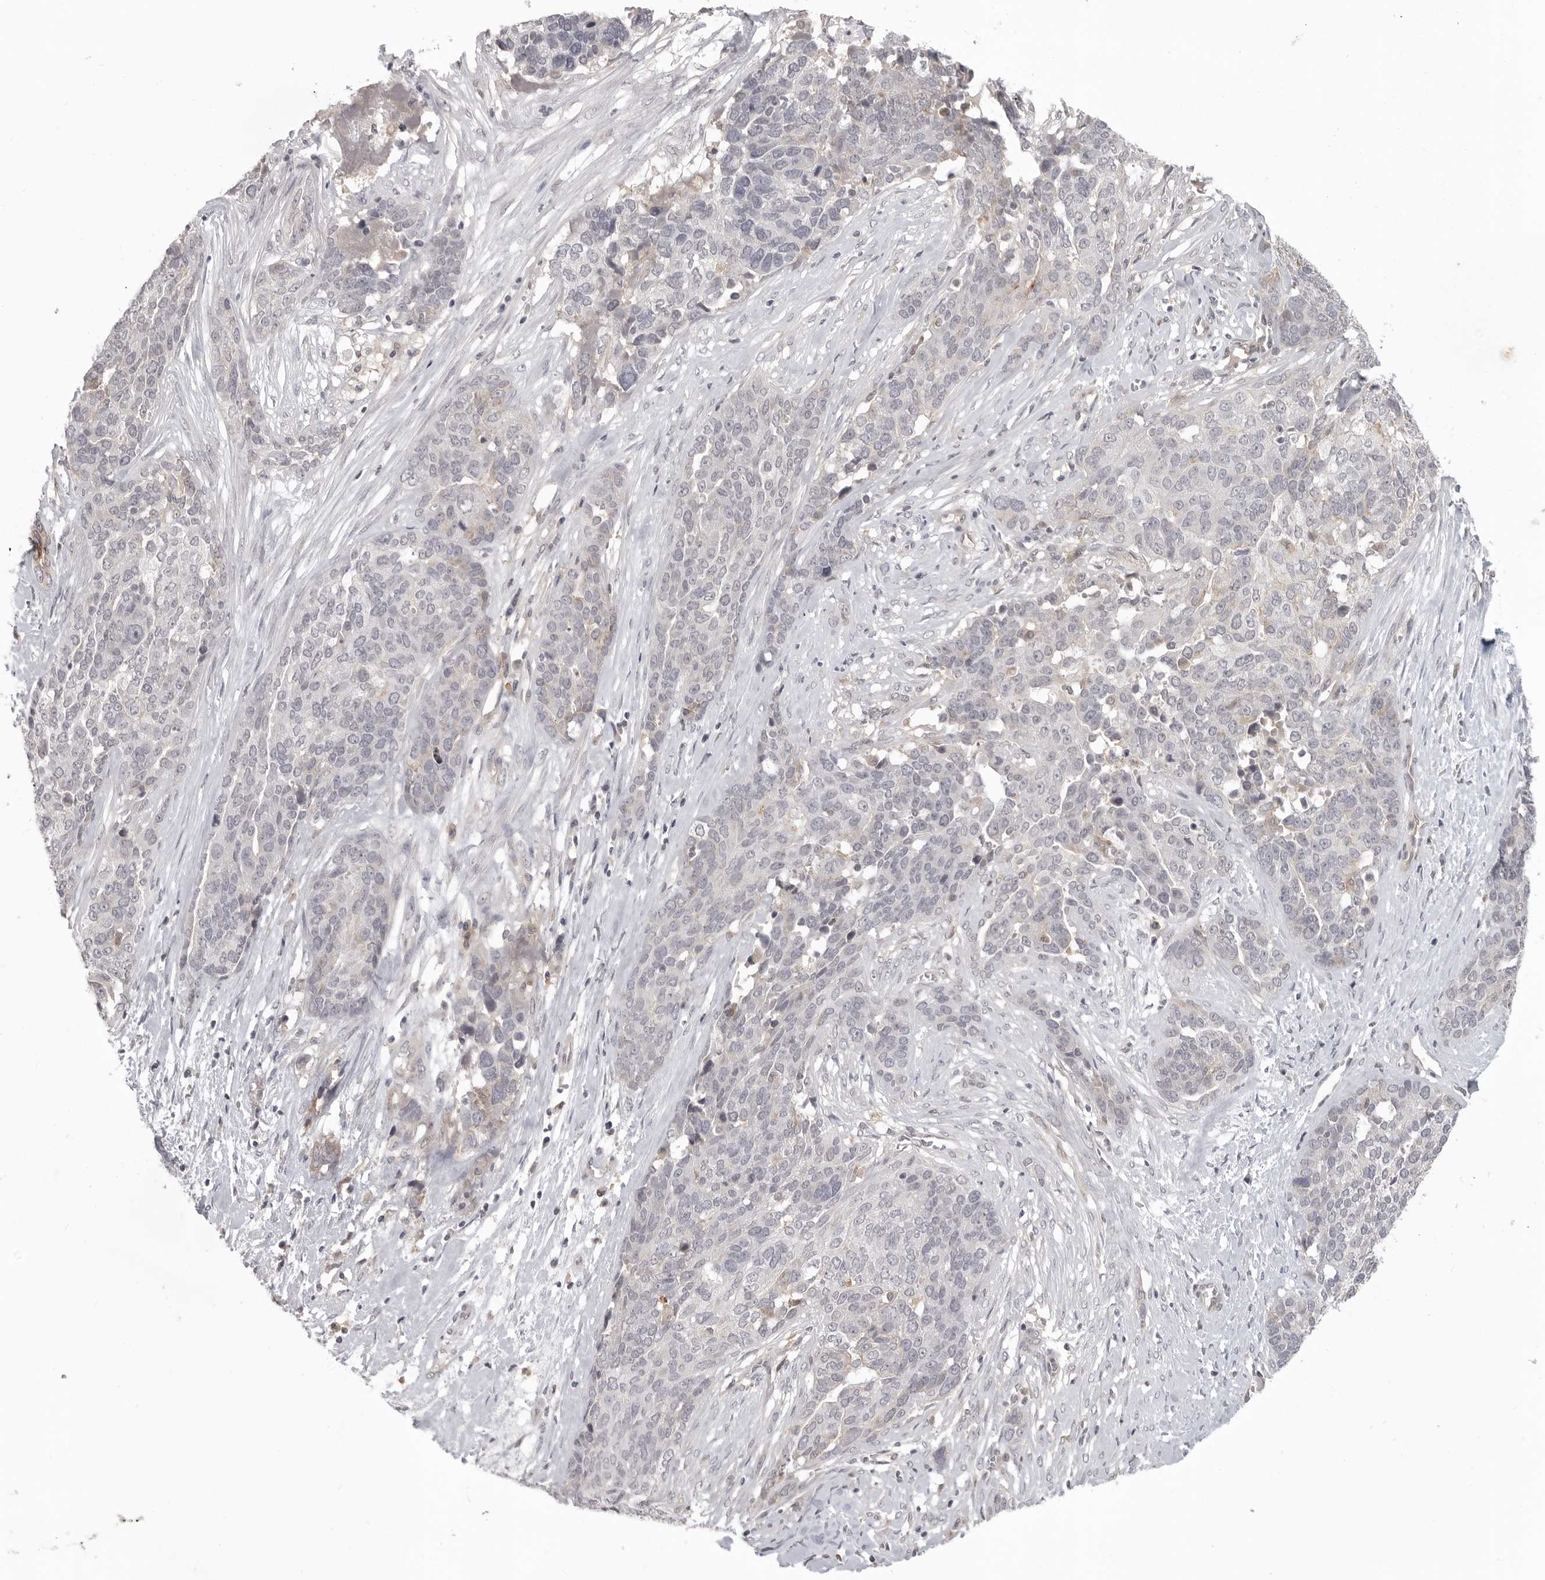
{"staining": {"intensity": "negative", "quantity": "none", "location": "none"}, "tissue": "ovarian cancer", "cell_type": "Tumor cells", "image_type": "cancer", "snomed": [{"axis": "morphology", "description": "Cystadenocarcinoma, serous, NOS"}, {"axis": "topography", "description": "Ovary"}], "caption": "Tumor cells are negative for brown protein staining in ovarian cancer.", "gene": "IFNGR1", "patient": {"sex": "female", "age": 44}}